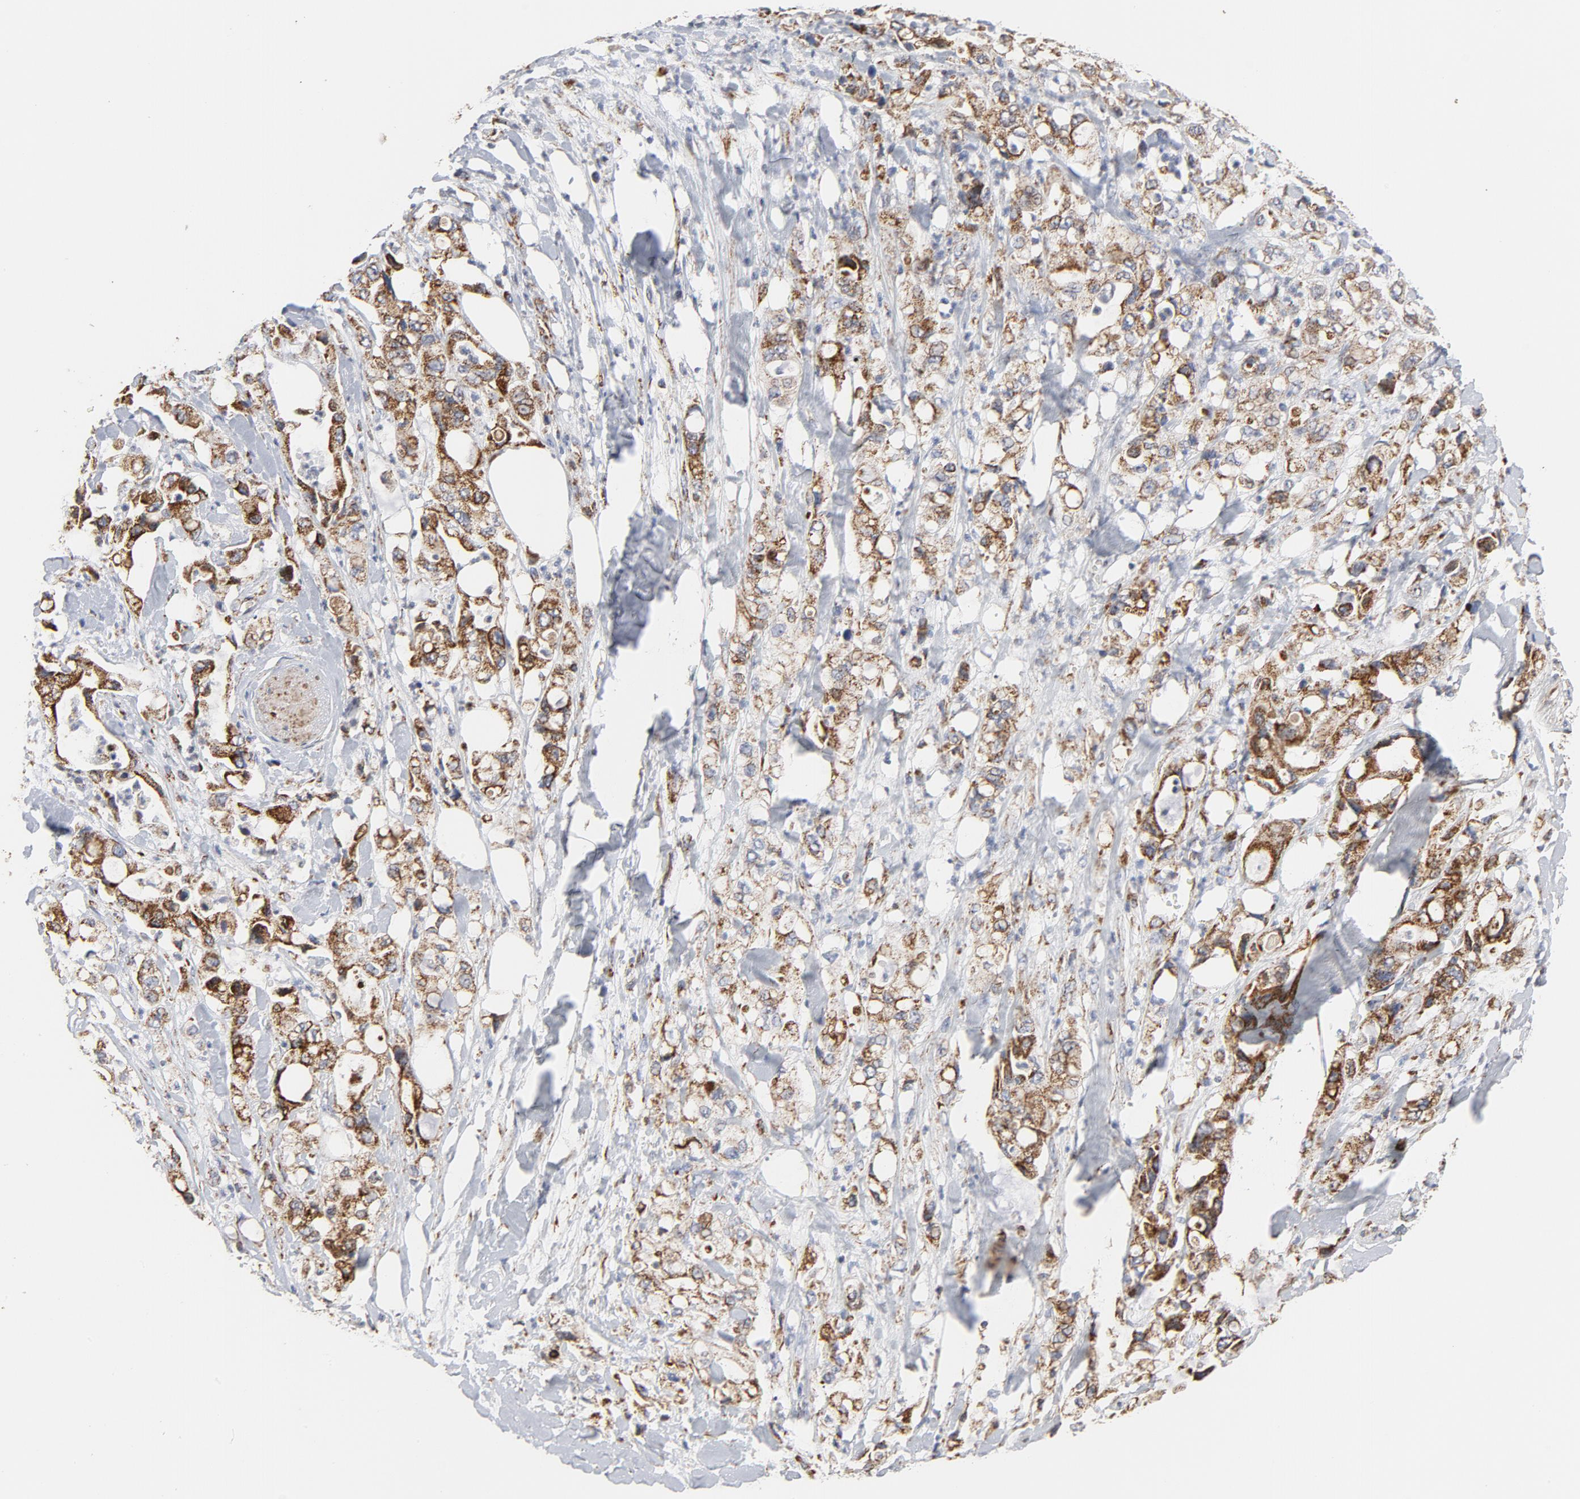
{"staining": {"intensity": "moderate", "quantity": ">75%", "location": "cytoplasmic/membranous"}, "tissue": "pancreatic cancer", "cell_type": "Tumor cells", "image_type": "cancer", "snomed": [{"axis": "morphology", "description": "Adenocarcinoma, NOS"}, {"axis": "topography", "description": "Pancreas"}], "caption": "Immunohistochemistry (IHC) histopathology image of human pancreatic cancer stained for a protein (brown), which demonstrates medium levels of moderate cytoplasmic/membranous expression in about >75% of tumor cells.", "gene": "CYCS", "patient": {"sex": "male", "age": 70}}